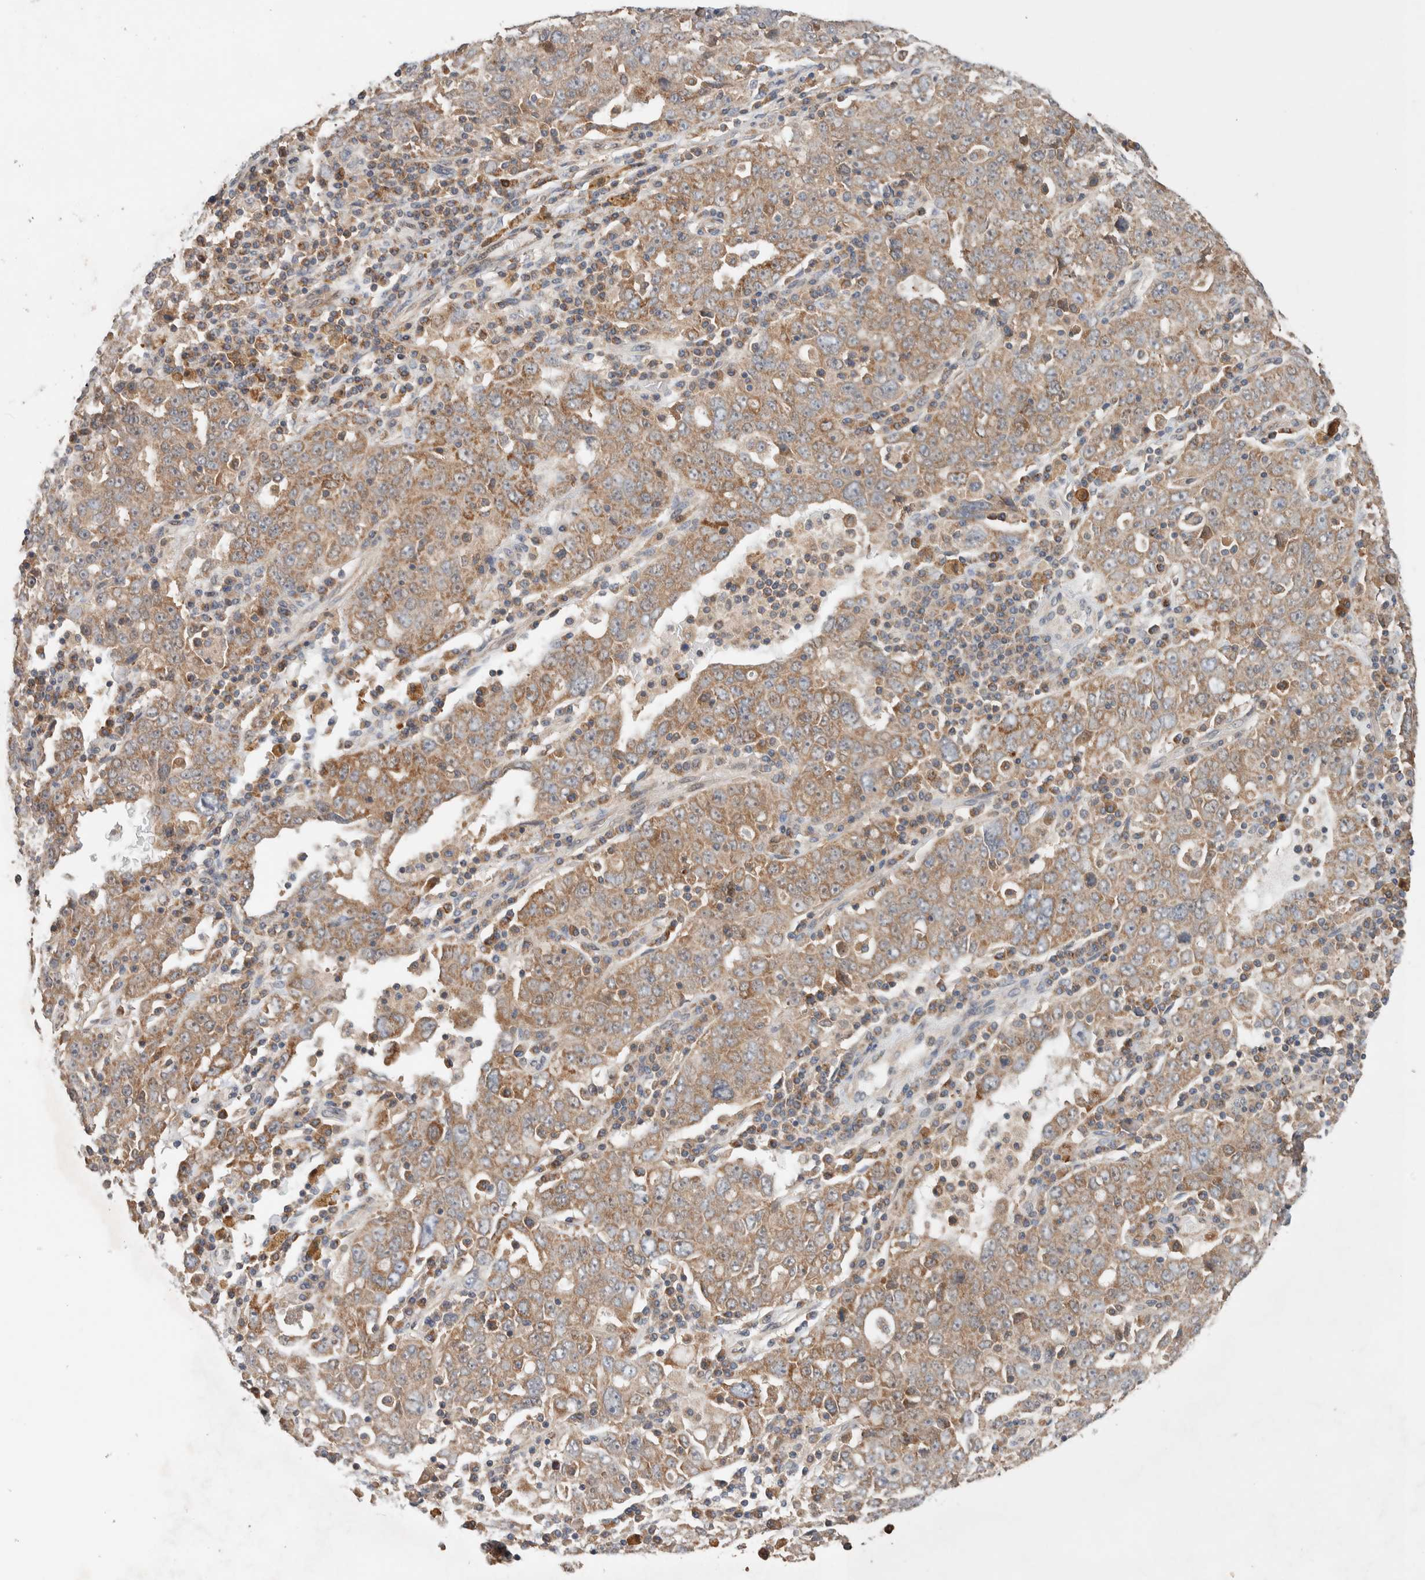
{"staining": {"intensity": "moderate", "quantity": "25%-75%", "location": "cytoplasmic/membranous"}, "tissue": "ovarian cancer", "cell_type": "Tumor cells", "image_type": "cancer", "snomed": [{"axis": "morphology", "description": "Carcinoma, endometroid"}, {"axis": "topography", "description": "Ovary"}], "caption": "High-magnification brightfield microscopy of endometroid carcinoma (ovarian) stained with DAB (brown) and counterstained with hematoxylin (blue). tumor cells exhibit moderate cytoplasmic/membranous expression is seen in about25%-75% of cells.", "gene": "DEPTOR", "patient": {"sex": "female", "age": 62}}